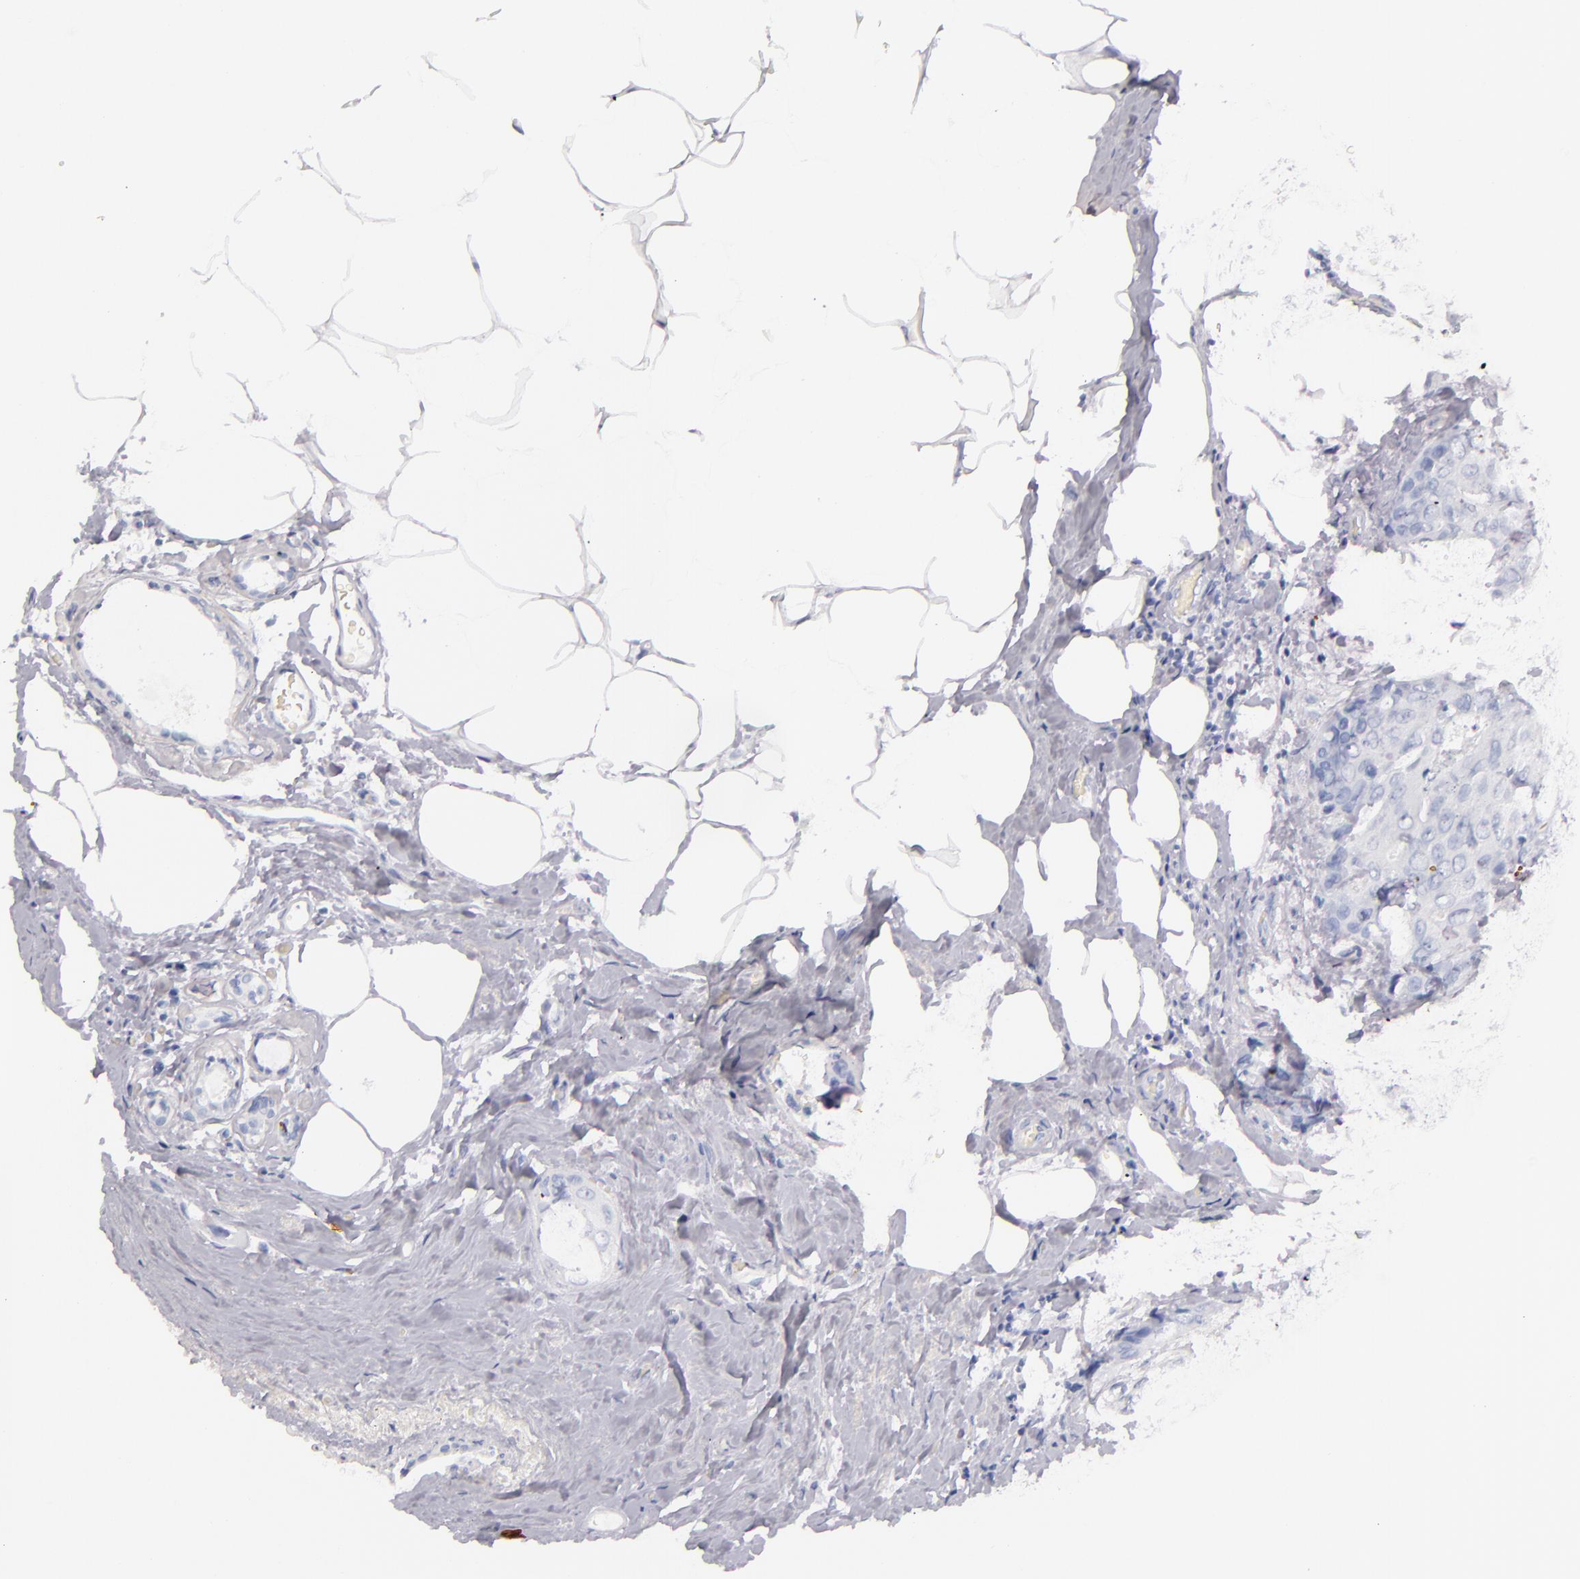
{"staining": {"intensity": "negative", "quantity": "none", "location": "none"}, "tissue": "breast cancer", "cell_type": "Tumor cells", "image_type": "cancer", "snomed": [{"axis": "morphology", "description": "Duct carcinoma"}, {"axis": "topography", "description": "Breast"}], "caption": "A micrograph of human breast cancer (intraductal carcinoma) is negative for staining in tumor cells.", "gene": "TPSD1", "patient": {"sex": "female", "age": 68}}